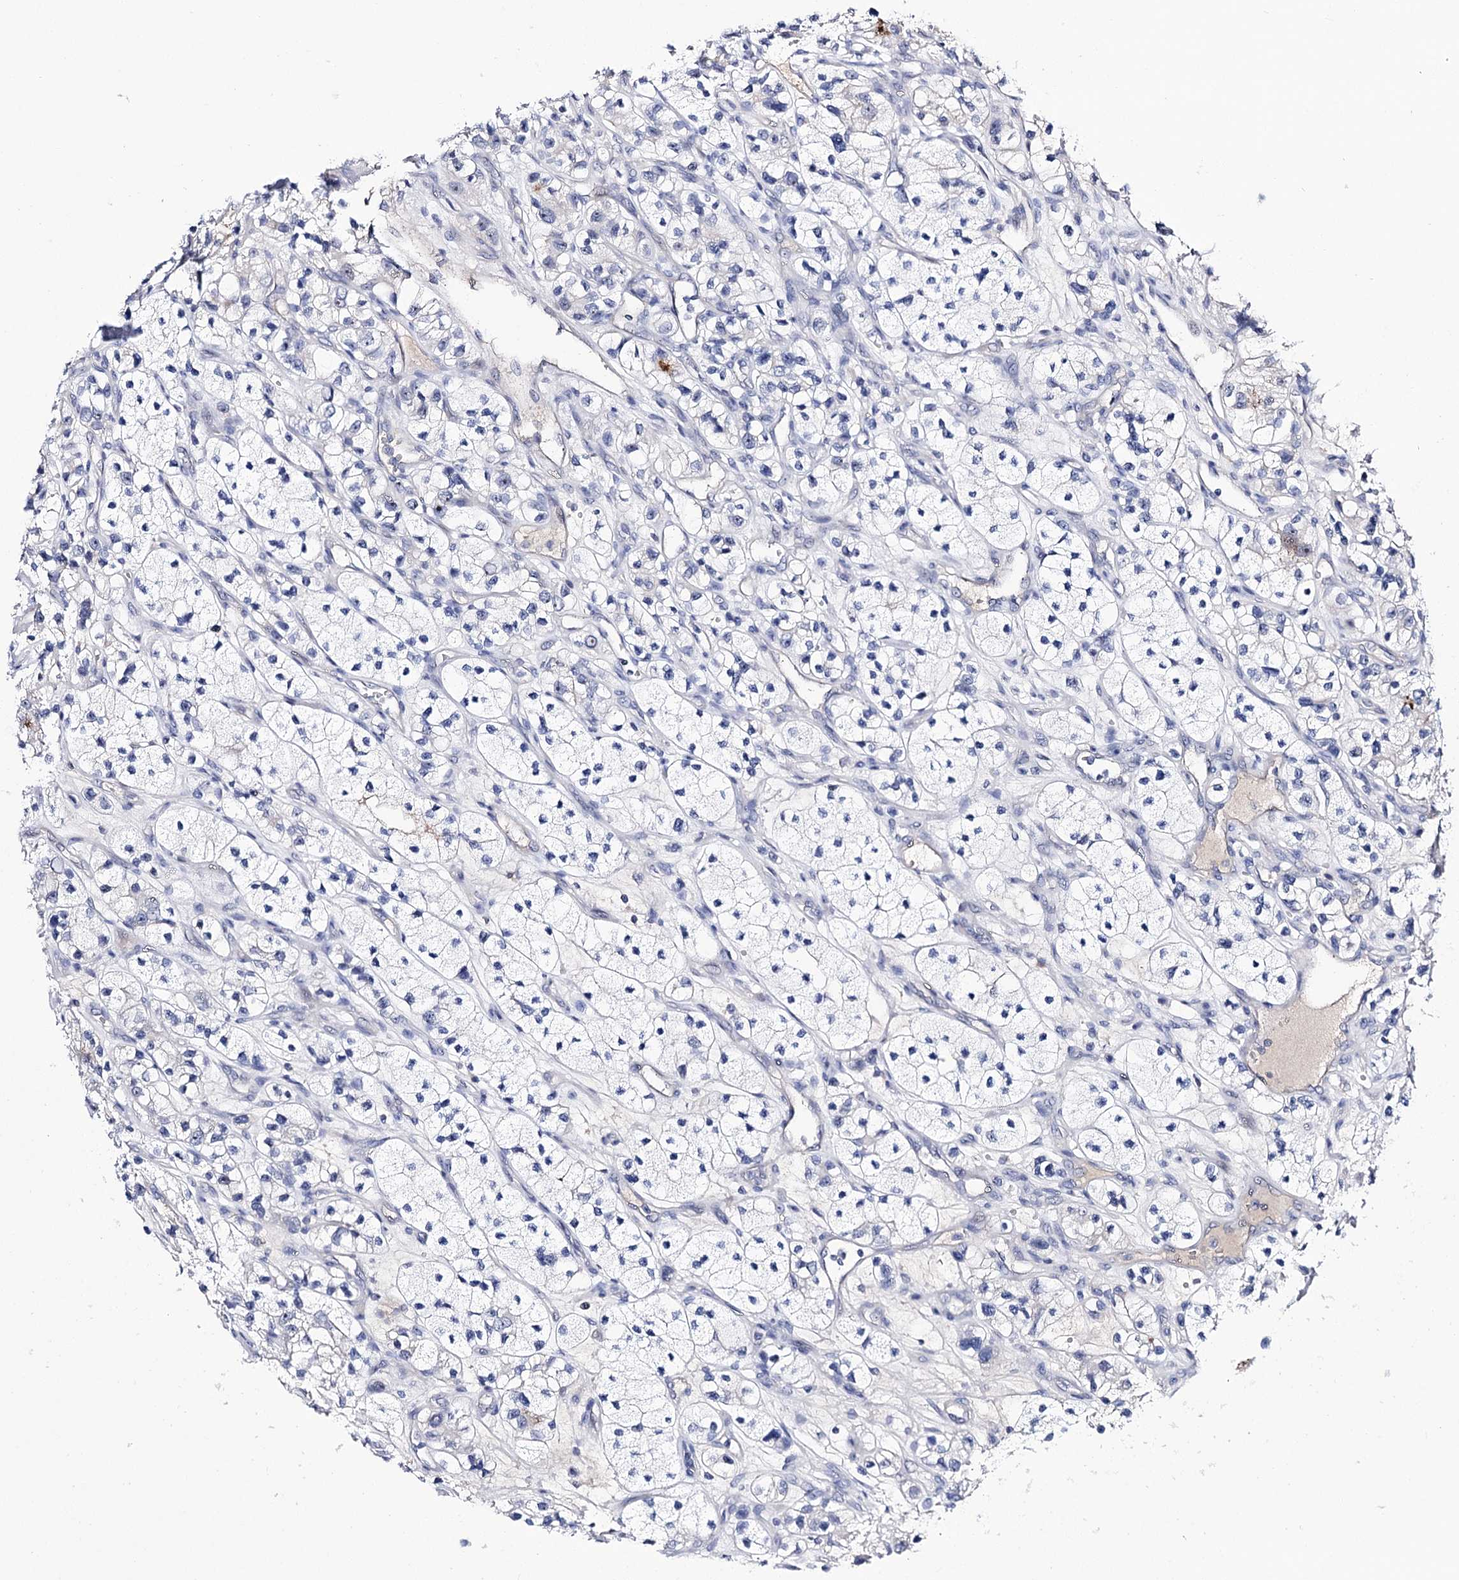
{"staining": {"intensity": "negative", "quantity": "none", "location": "none"}, "tissue": "renal cancer", "cell_type": "Tumor cells", "image_type": "cancer", "snomed": [{"axis": "morphology", "description": "Adenocarcinoma, NOS"}, {"axis": "topography", "description": "Kidney"}], "caption": "Tumor cells show no significant protein expression in renal cancer (adenocarcinoma).", "gene": "PCGF5", "patient": {"sex": "female", "age": 57}}